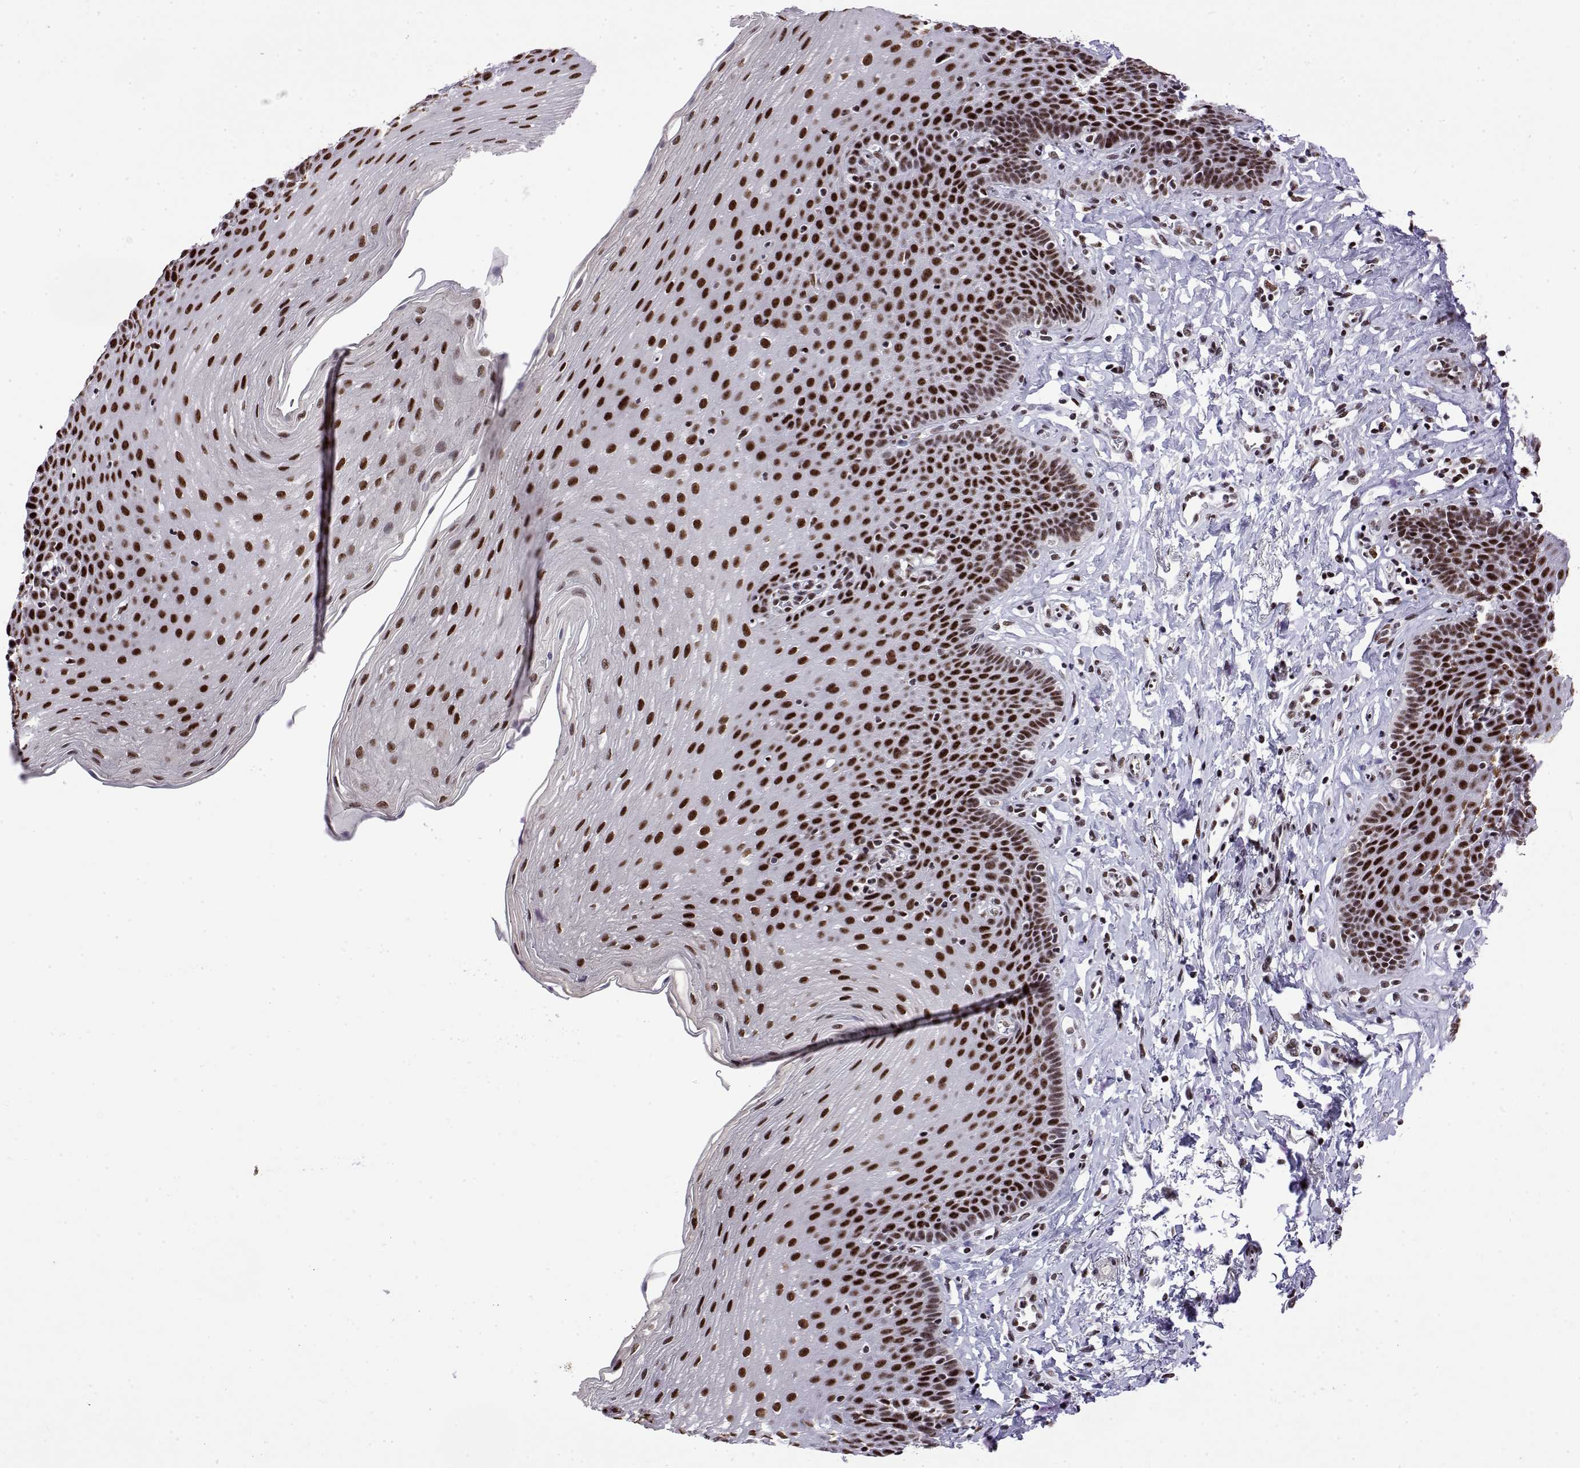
{"staining": {"intensity": "strong", "quantity": "25%-75%", "location": "nuclear"}, "tissue": "esophagus", "cell_type": "Squamous epithelial cells", "image_type": "normal", "snomed": [{"axis": "morphology", "description": "Normal tissue, NOS"}, {"axis": "topography", "description": "Esophagus"}], "caption": "The histopathology image exhibits staining of normal esophagus, revealing strong nuclear protein staining (brown color) within squamous epithelial cells.", "gene": "POLDIP3", "patient": {"sex": "female", "age": 81}}